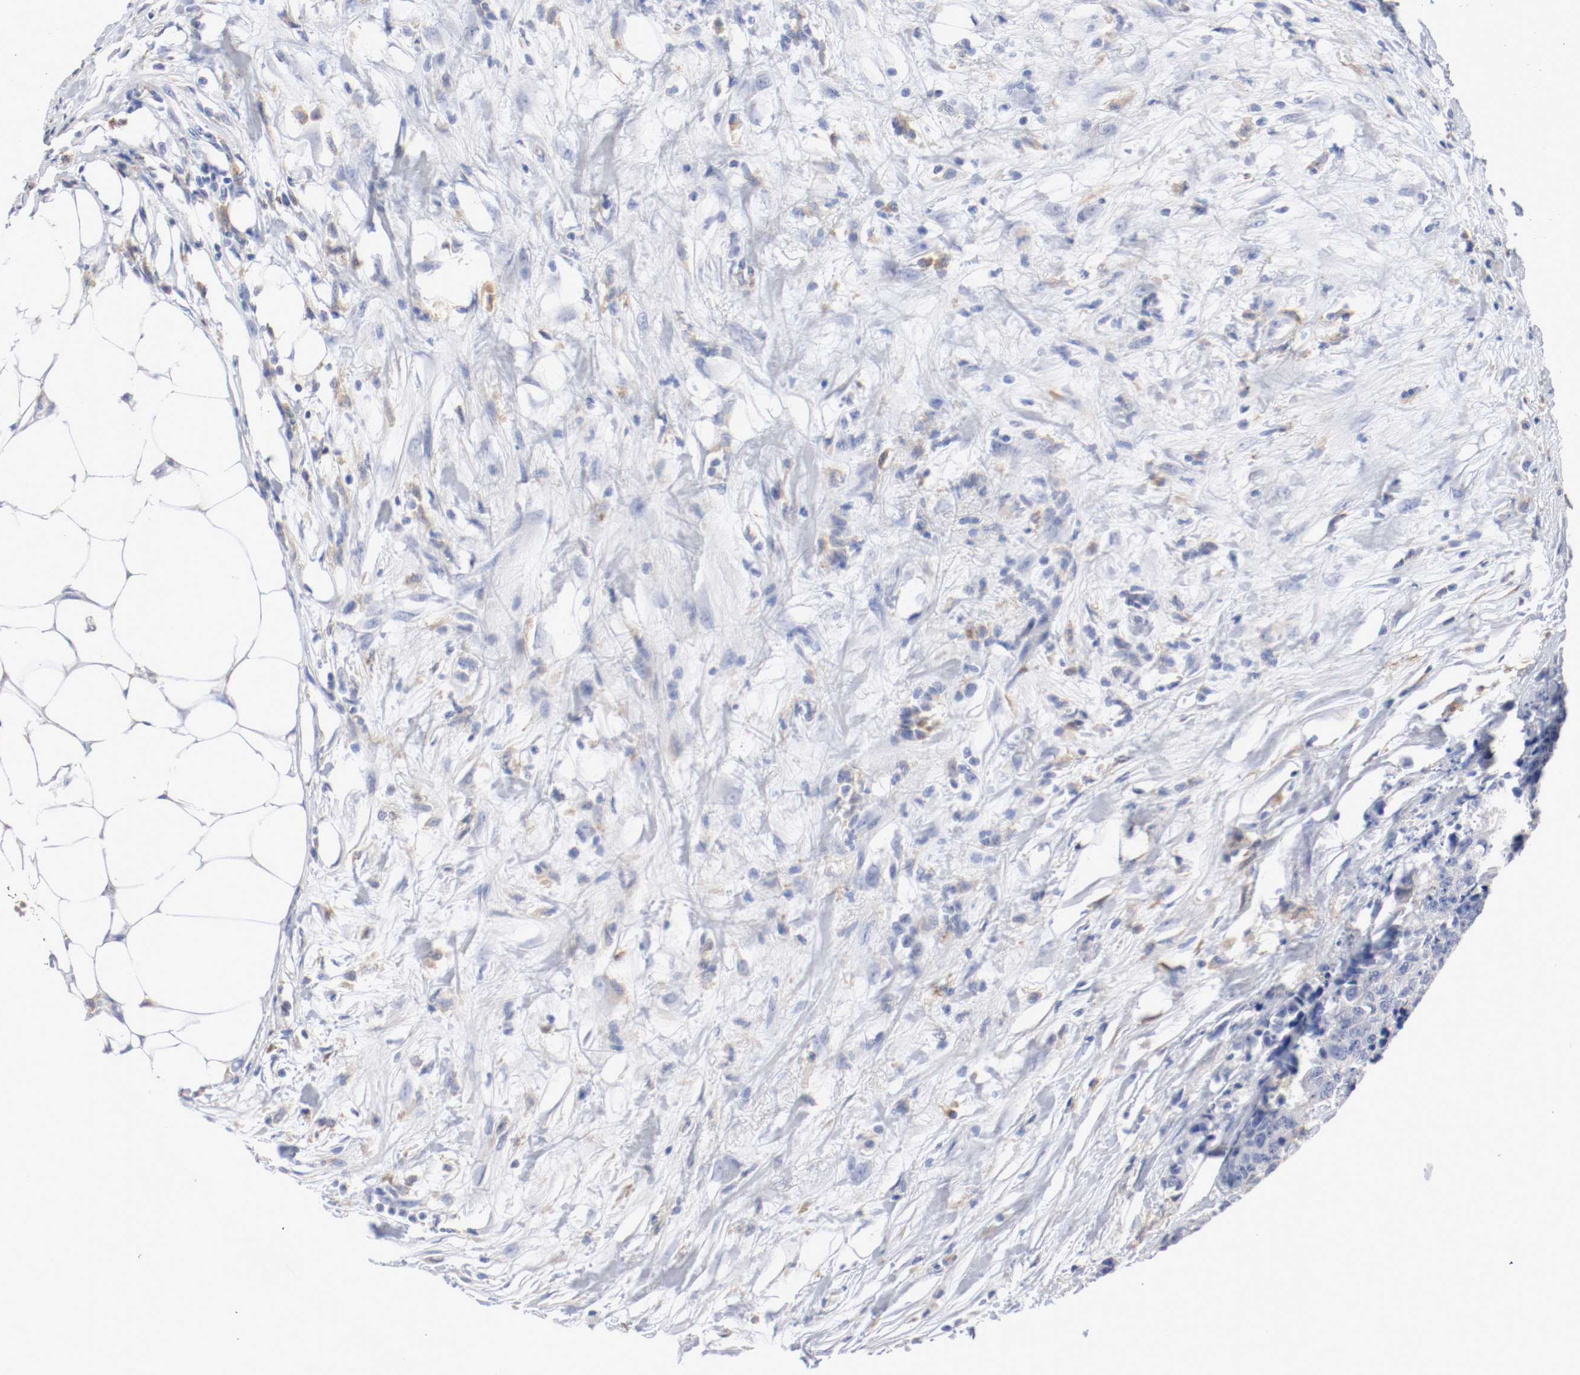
{"staining": {"intensity": "negative", "quantity": "none", "location": "none"}, "tissue": "colorectal cancer", "cell_type": "Tumor cells", "image_type": "cancer", "snomed": [{"axis": "morphology", "description": "Adenocarcinoma, NOS"}, {"axis": "topography", "description": "Colon"}], "caption": "Tumor cells show no significant positivity in adenocarcinoma (colorectal).", "gene": "FGFBP1", "patient": {"sex": "female", "age": 86}}